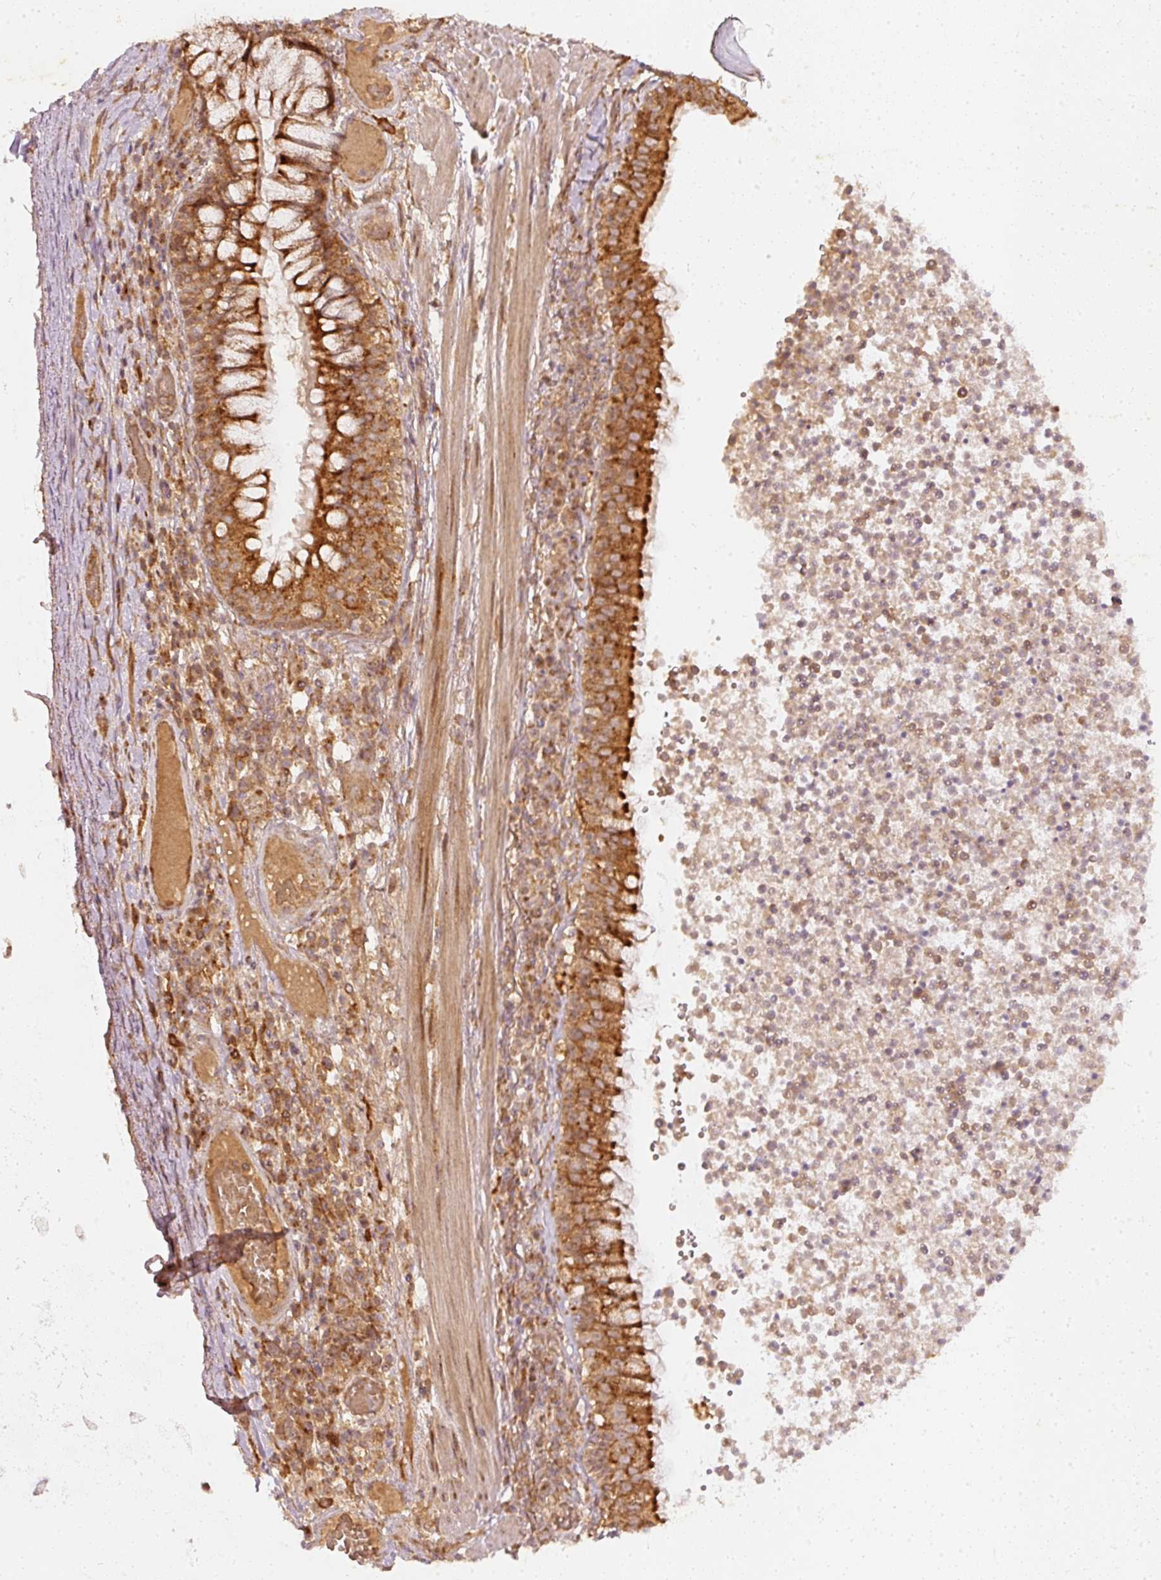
{"staining": {"intensity": "strong", "quantity": ">75%", "location": "cytoplasmic/membranous"}, "tissue": "bronchus", "cell_type": "Respiratory epithelial cells", "image_type": "normal", "snomed": [{"axis": "morphology", "description": "Normal tissue, NOS"}, {"axis": "topography", "description": "Cartilage tissue"}, {"axis": "topography", "description": "Bronchus"}], "caption": "Immunohistochemistry (IHC) image of benign bronchus: human bronchus stained using immunohistochemistry shows high levels of strong protein expression localized specifically in the cytoplasmic/membranous of respiratory epithelial cells, appearing as a cytoplasmic/membranous brown color.", "gene": "ZNF580", "patient": {"sex": "male", "age": 56}}